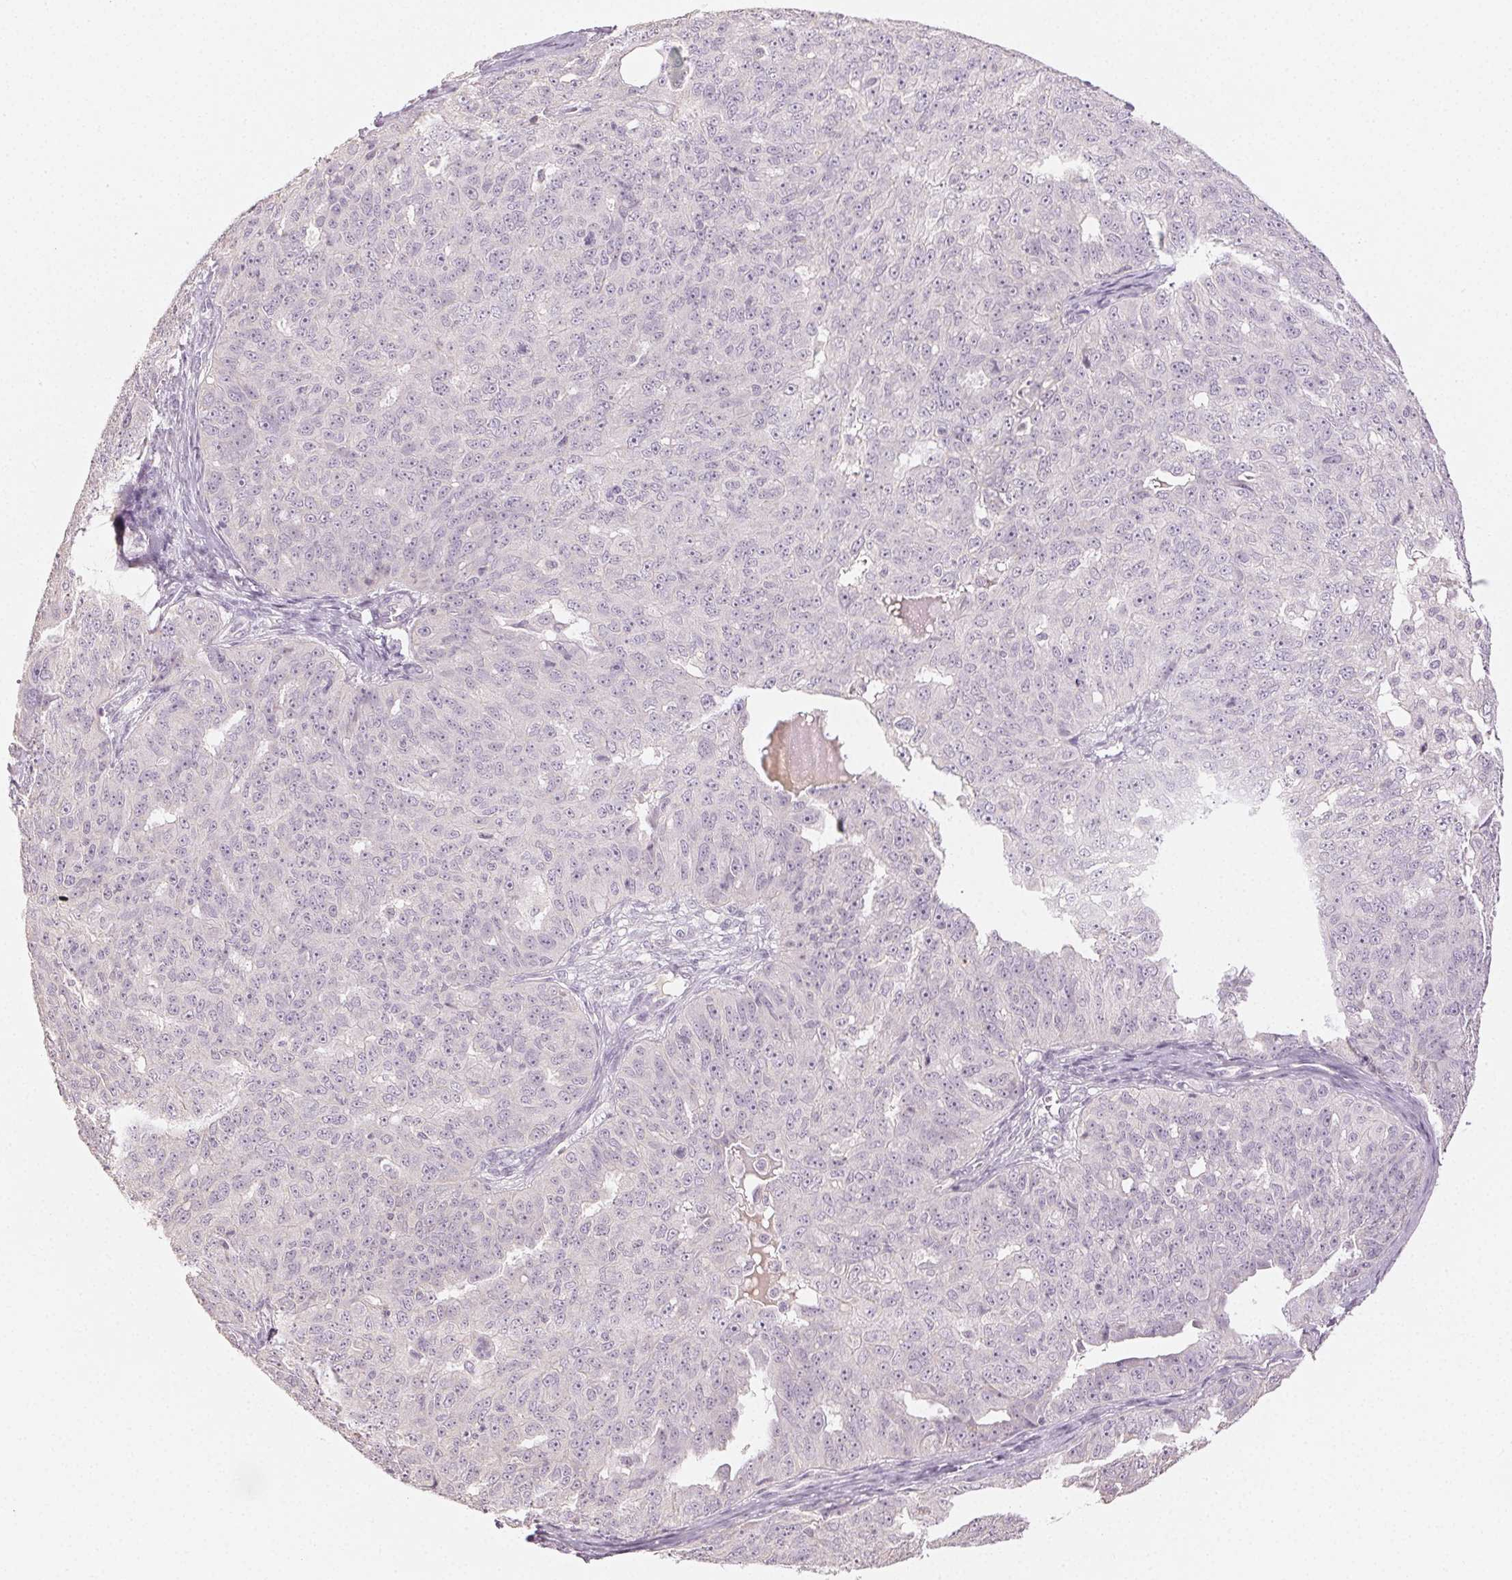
{"staining": {"intensity": "negative", "quantity": "none", "location": "none"}, "tissue": "ovarian cancer", "cell_type": "Tumor cells", "image_type": "cancer", "snomed": [{"axis": "morphology", "description": "Carcinoma, endometroid"}, {"axis": "topography", "description": "Ovary"}], "caption": "The immunohistochemistry (IHC) micrograph has no significant expression in tumor cells of endometroid carcinoma (ovarian) tissue.", "gene": "LVRN", "patient": {"sex": "female", "age": 70}}